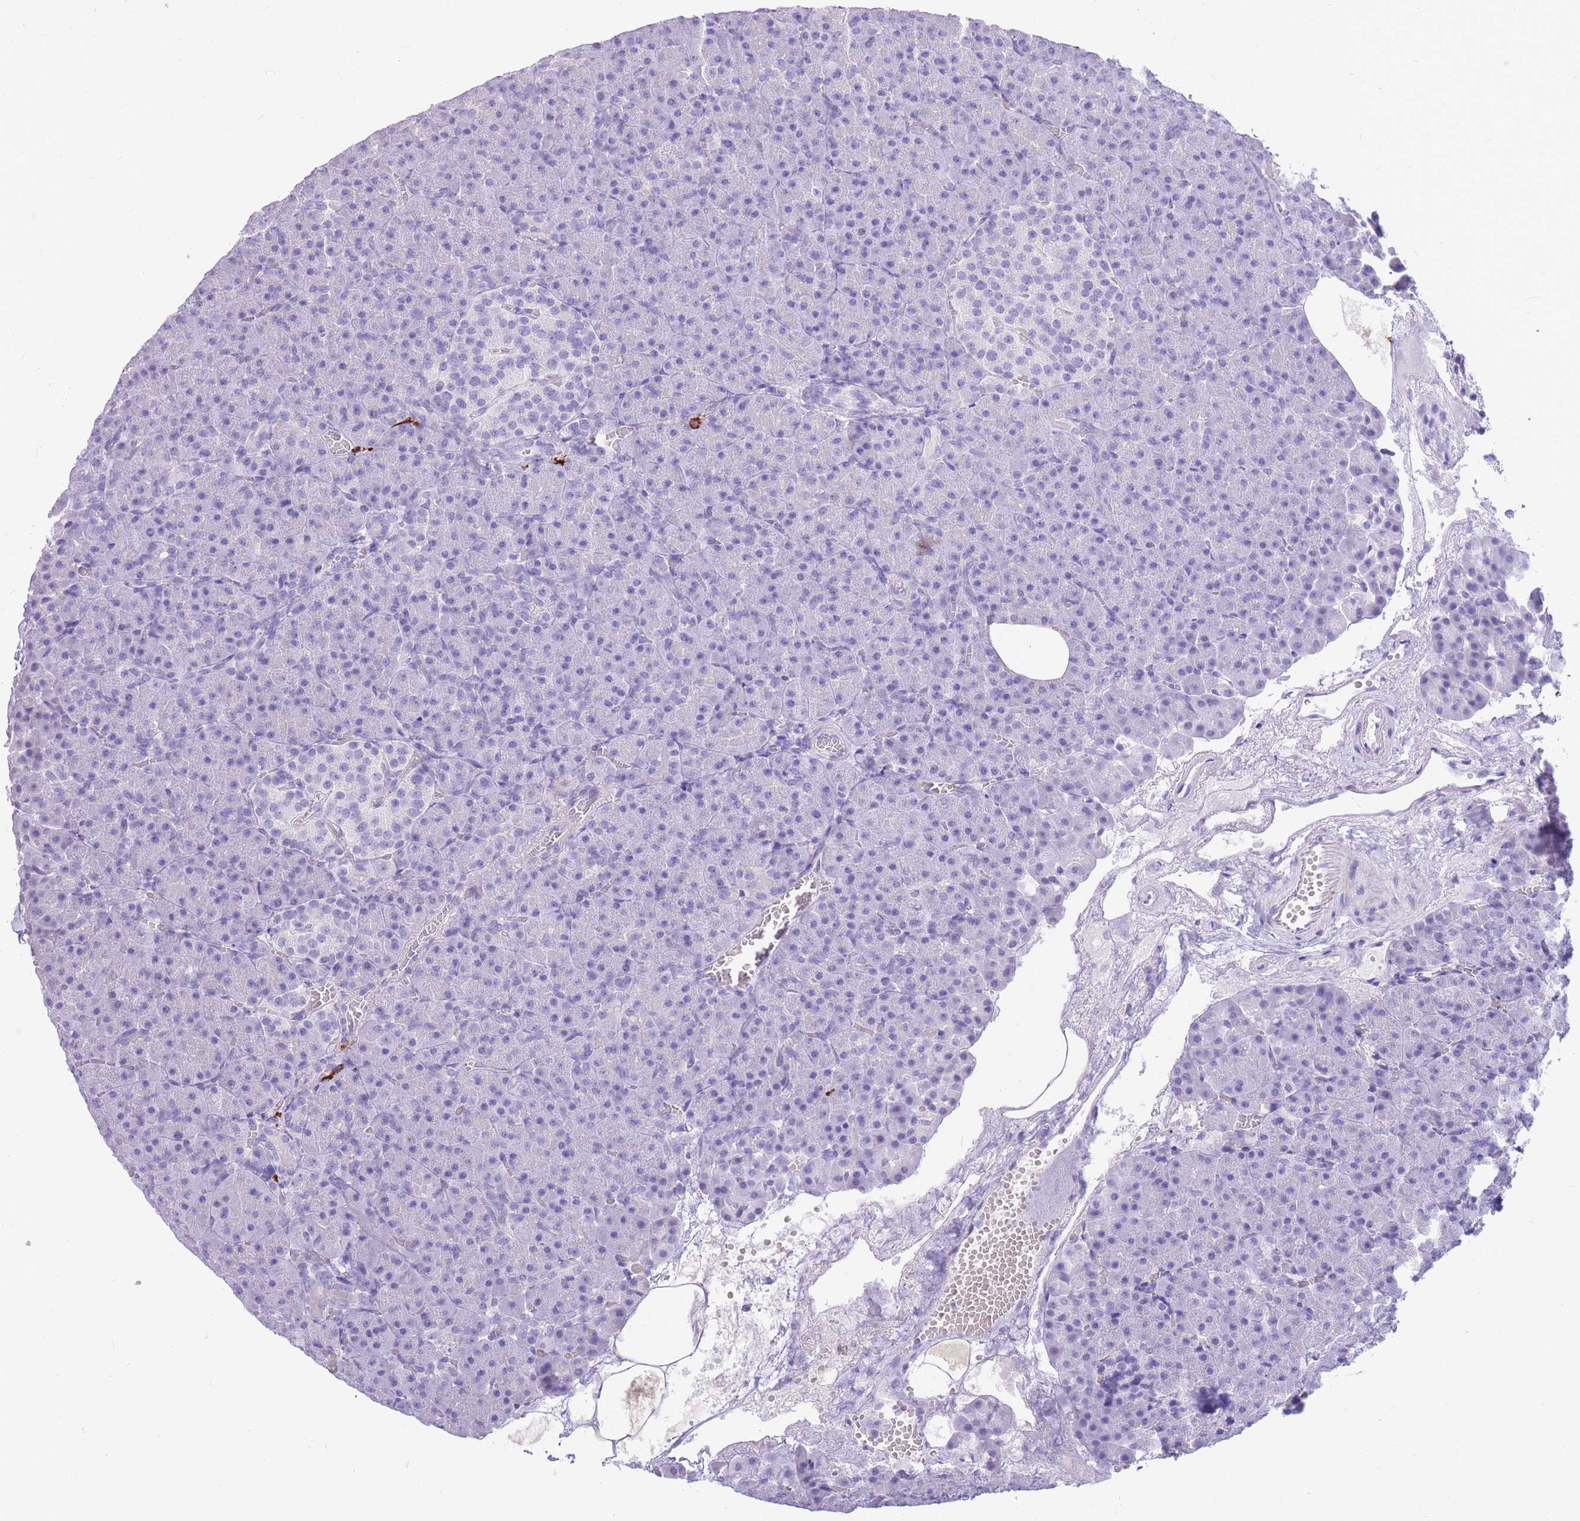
{"staining": {"intensity": "negative", "quantity": "none", "location": "none"}, "tissue": "pancreas", "cell_type": "Exocrine glandular cells", "image_type": "normal", "snomed": [{"axis": "morphology", "description": "Normal tissue, NOS"}, {"axis": "topography", "description": "Pancreas"}], "caption": "Immunohistochemistry (IHC) histopathology image of benign human pancreas stained for a protein (brown), which displays no positivity in exocrine glandular cells.", "gene": "ZFP62", "patient": {"sex": "female", "age": 74}}